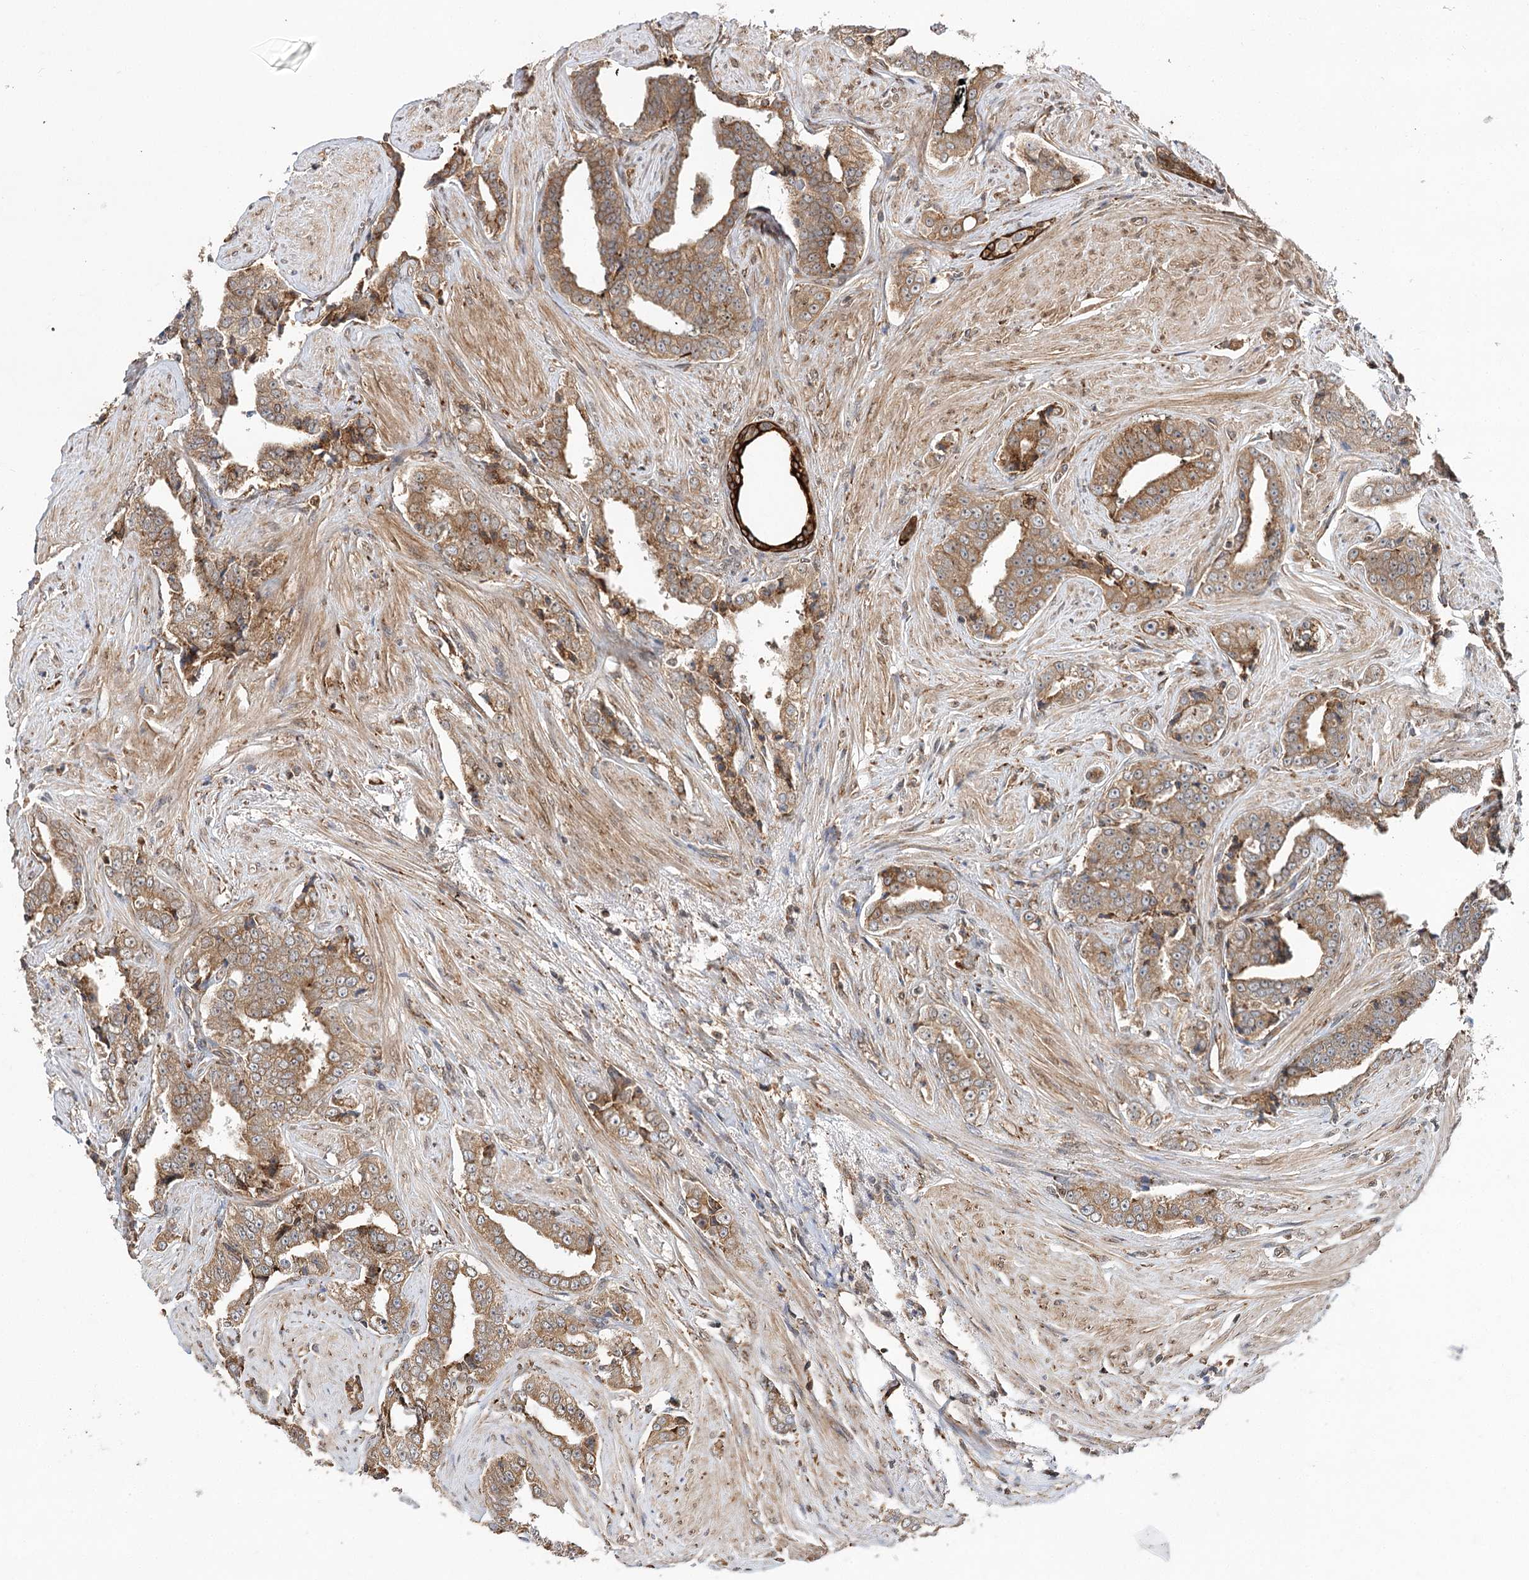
{"staining": {"intensity": "moderate", "quantity": ">75%", "location": "cytoplasmic/membranous"}, "tissue": "prostate cancer", "cell_type": "Tumor cells", "image_type": "cancer", "snomed": [{"axis": "morphology", "description": "Adenocarcinoma, High grade"}, {"axis": "topography", "description": "Prostate"}], "caption": "About >75% of tumor cells in prostate cancer show moderate cytoplasmic/membranous protein expression as visualized by brown immunohistochemical staining.", "gene": "DNAJB14", "patient": {"sex": "male", "age": 71}}